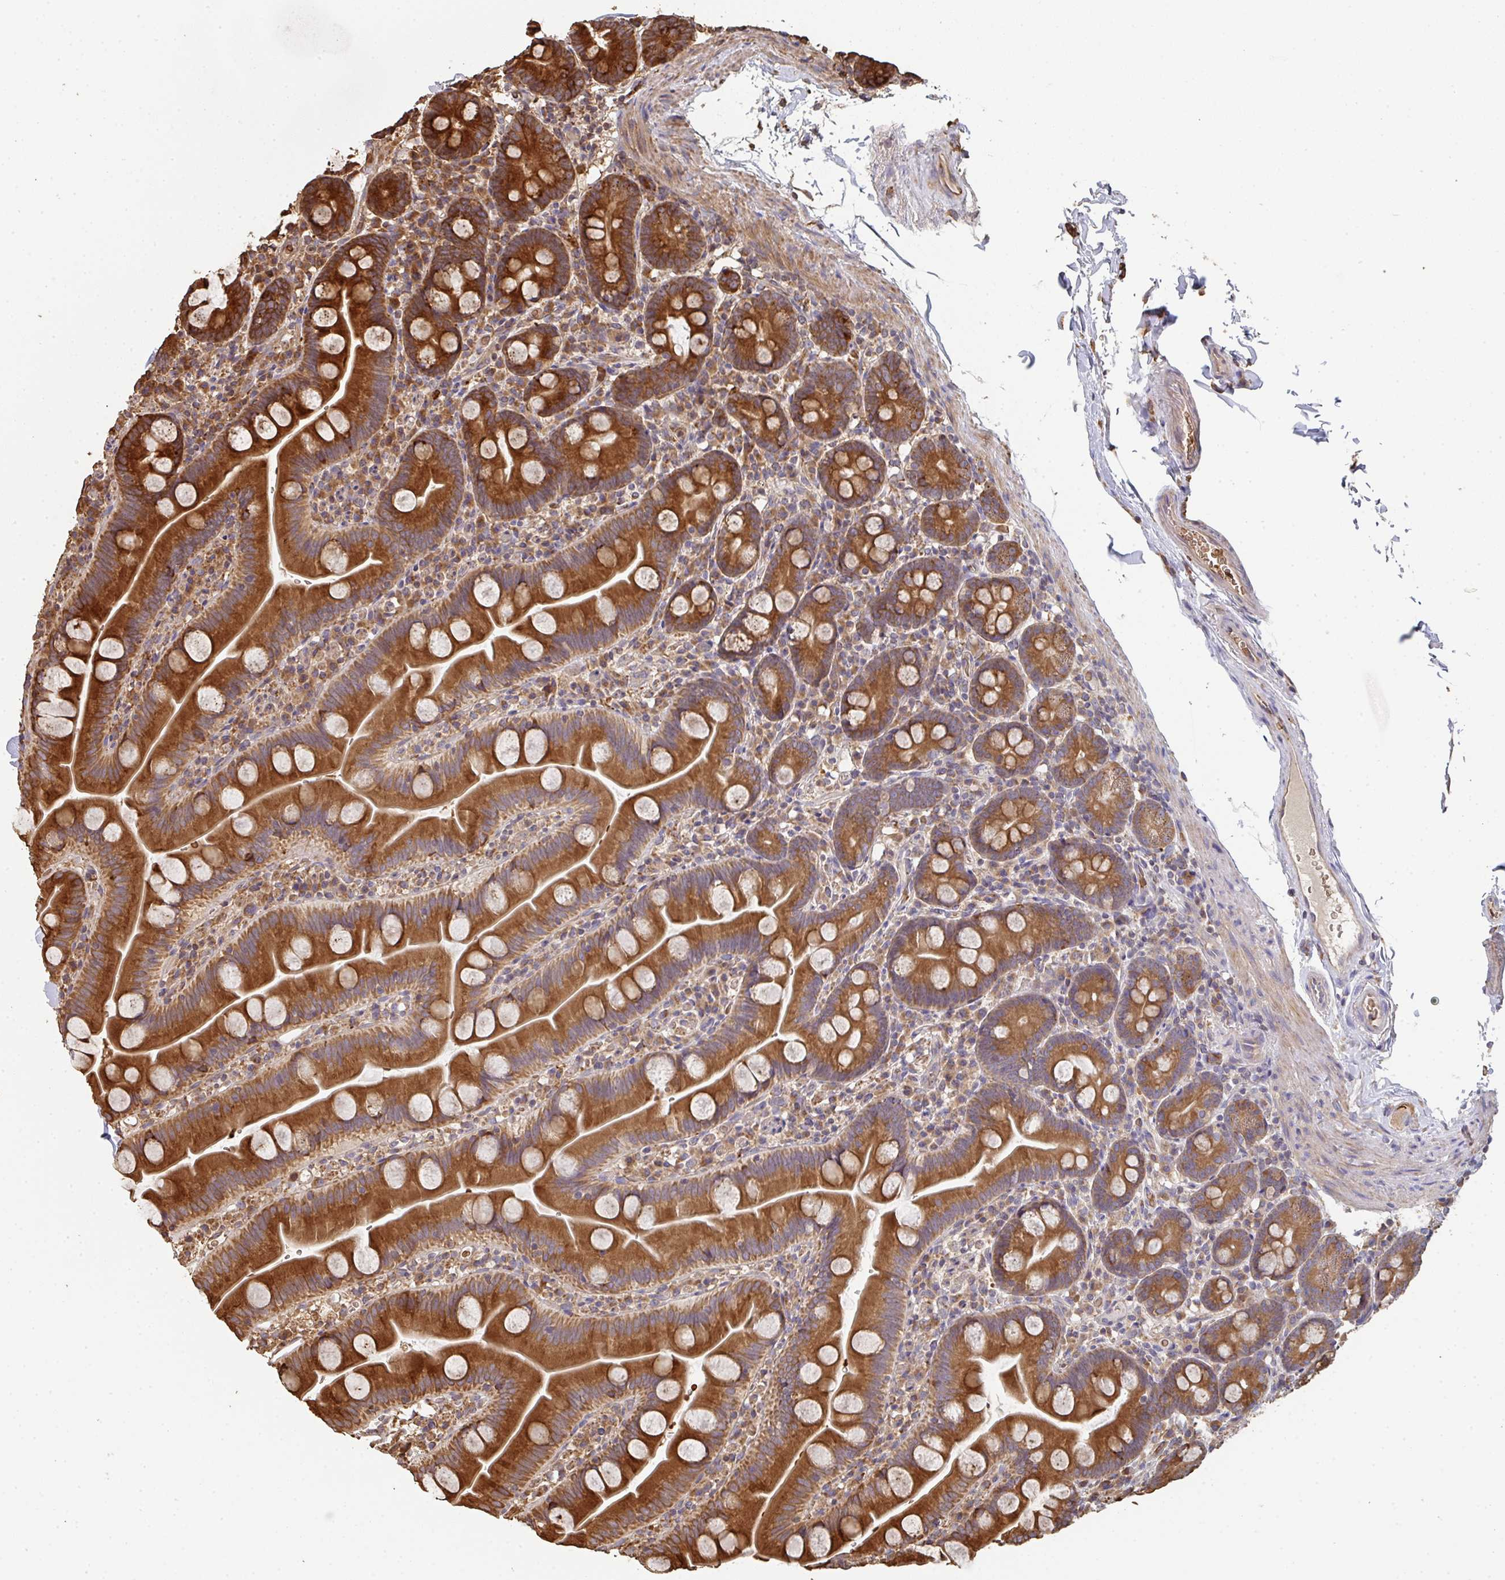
{"staining": {"intensity": "strong", "quantity": ">75%", "location": "cytoplasmic/membranous"}, "tissue": "small intestine", "cell_type": "Glandular cells", "image_type": "normal", "snomed": [{"axis": "morphology", "description": "Normal tissue, NOS"}, {"axis": "topography", "description": "Small intestine"}], "caption": "Protein expression by immunohistochemistry (IHC) displays strong cytoplasmic/membranous expression in about >75% of glandular cells in unremarkable small intestine.", "gene": "POLG", "patient": {"sex": "female", "age": 68}}